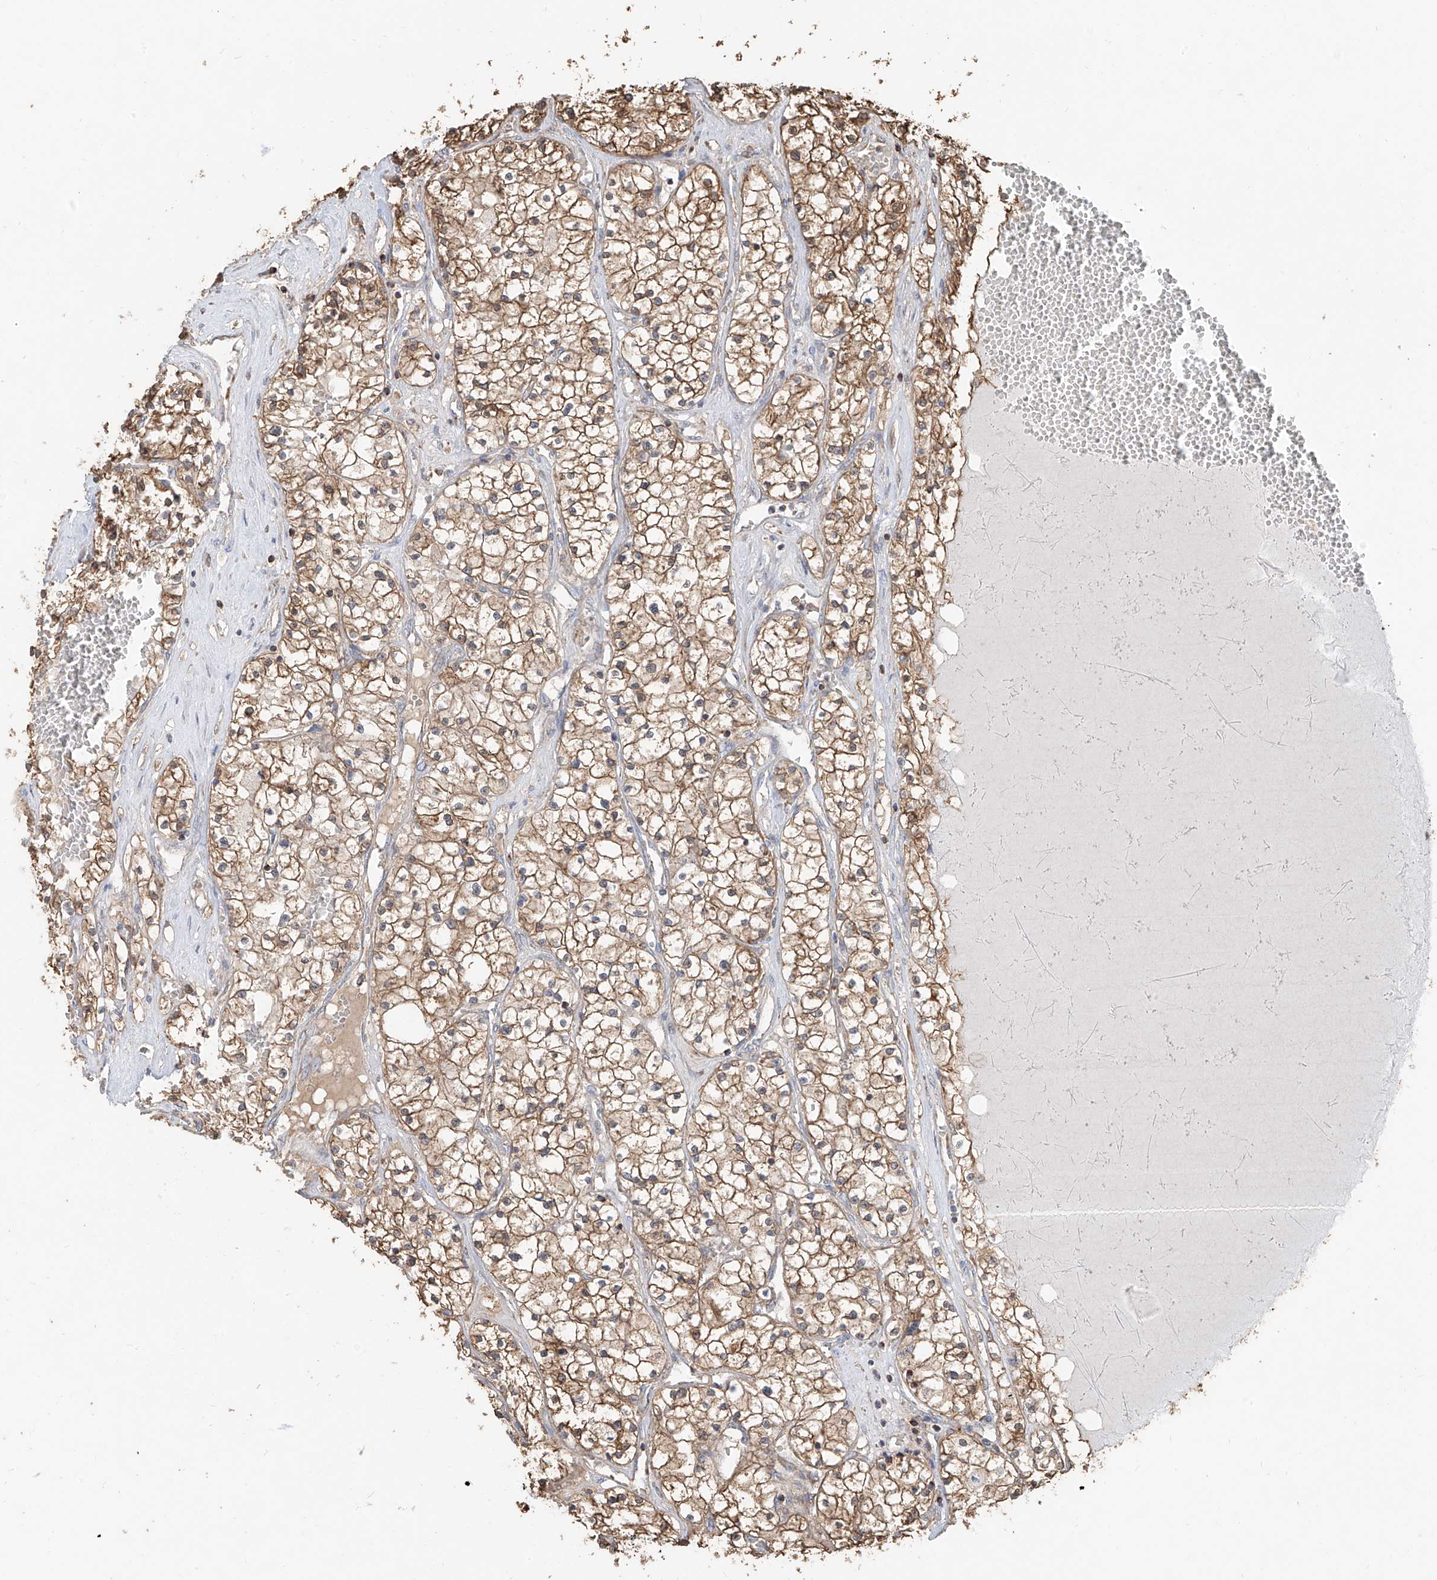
{"staining": {"intensity": "moderate", "quantity": ">75%", "location": "cytoplasmic/membranous"}, "tissue": "renal cancer", "cell_type": "Tumor cells", "image_type": "cancer", "snomed": [{"axis": "morphology", "description": "Normal tissue, NOS"}, {"axis": "morphology", "description": "Adenocarcinoma, NOS"}, {"axis": "topography", "description": "Kidney"}], "caption": "This is an image of immunohistochemistry staining of adenocarcinoma (renal), which shows moderate staining in the cytoplasmic/membranous of tumor cells.", "gene": "ETHE1", "patient": {"sex": "male", "age": 68}}